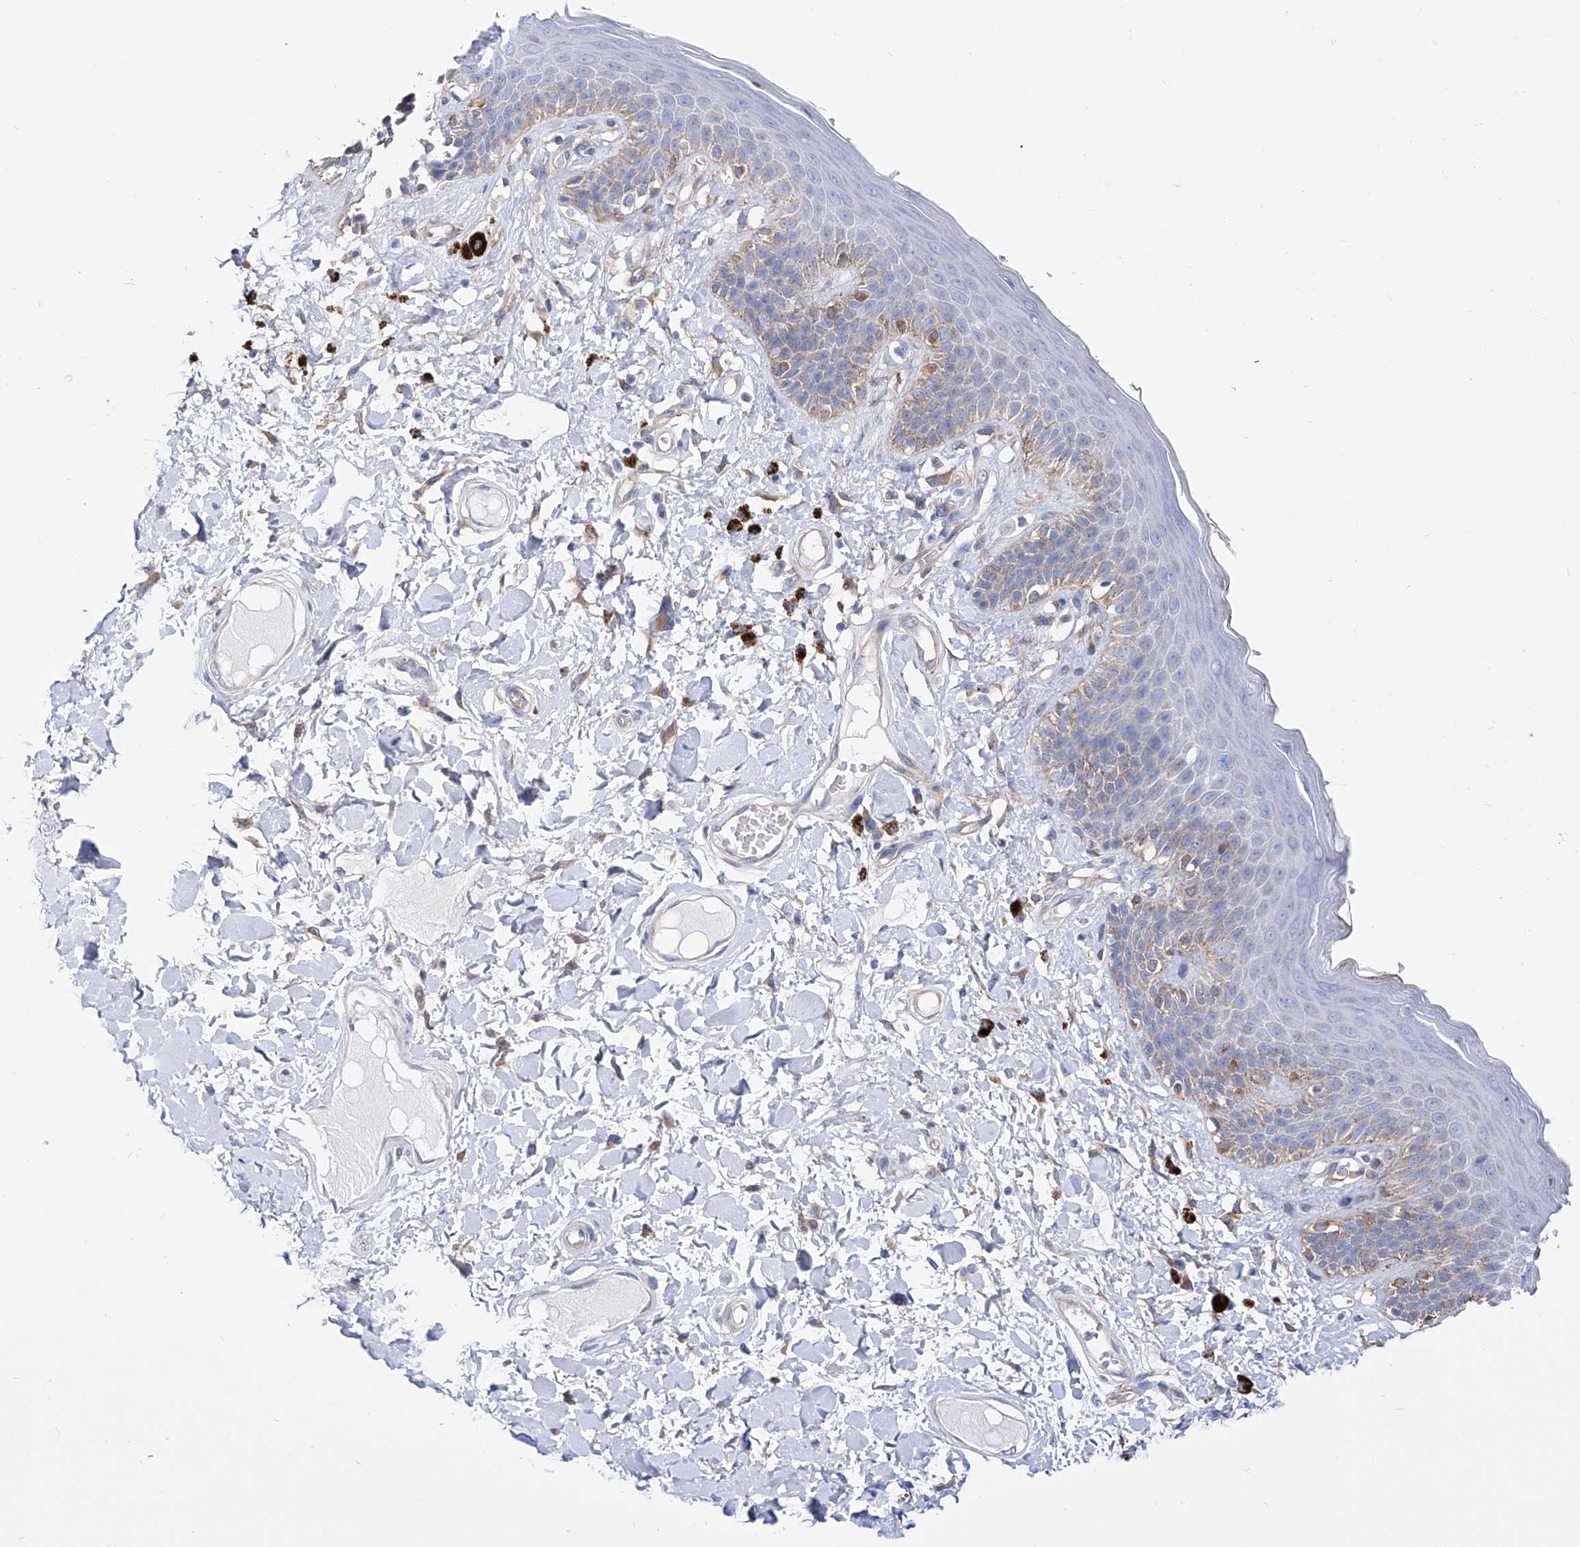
{"staining": {"intensity": "moderate", "quantity": "<25%", "location": "cytoplasmic/membranous"}, "tissue": "skin", "cell_type": "Epidermal cells", "image_type": "normal", "snomed": [{"axis": "morphology", "description": "Normal tissue, NOS"}, {"axis": "topography", "description": "Anal"}], "caption": "The histopathology image demonstrates staining of normal skin, revealing moderate cytoplasmic/membranous protein staining (brown color) within epidermal cells.", "gene": "ZNF653", "patient": {"sex": "female", "age": 78}}